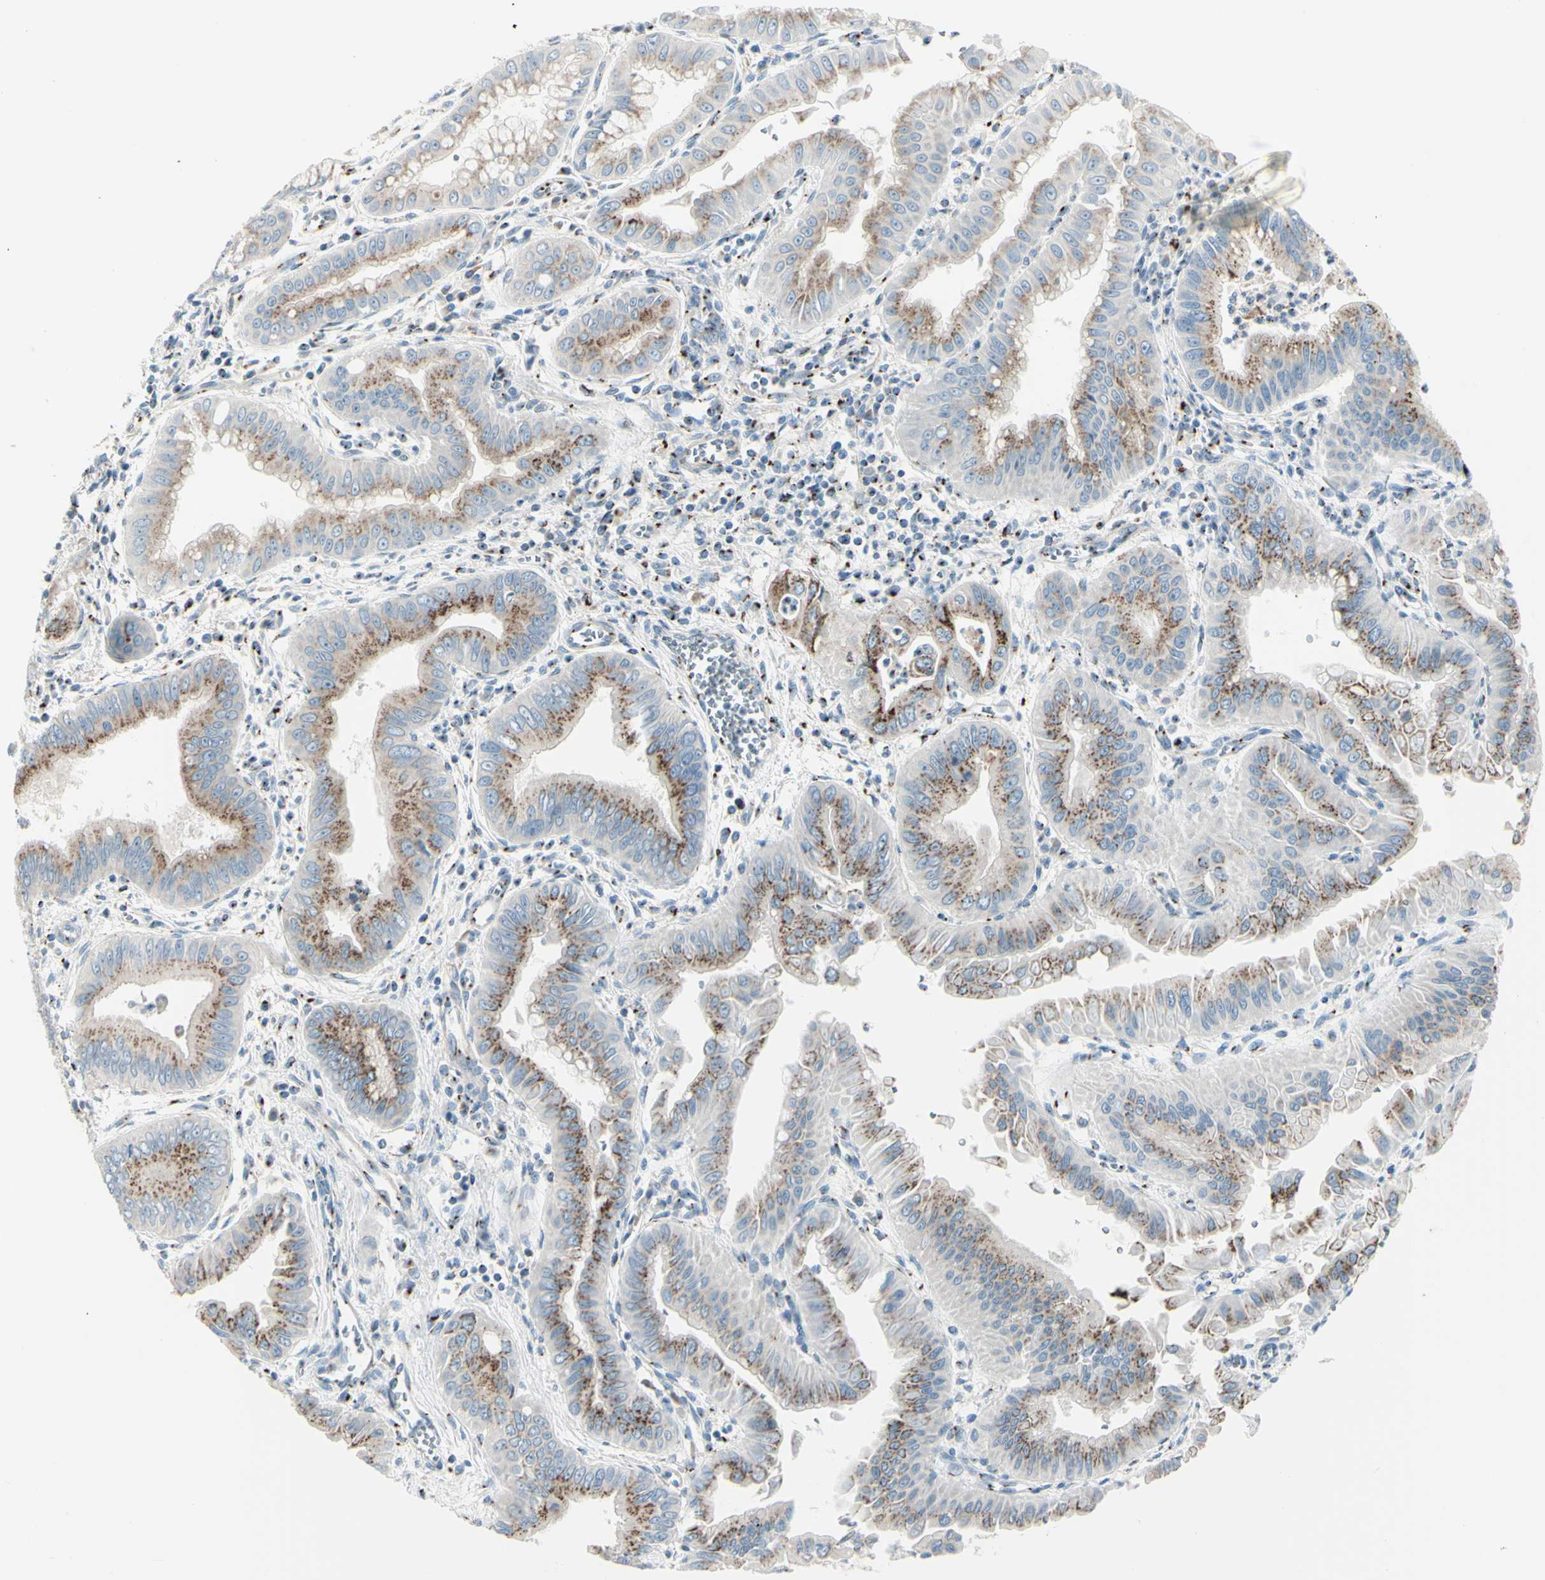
{"staining": {"intensity": "moderate", "quantity": ">75%", "location": "cytoplasmic/membranous"}, "tissue": "pancreatic cancer", "cell_type": "Tumor cells", "image_type": "cancer", "snomed": [{"axis": "morphology", "description": "Normal tissue, NOS"}, {"axis": "topography", "description": "Lymph node"}], "caption": "This histopathology image displays immunohistochemistry (IHC) staining of human pancreatic cancer, with medium moderate cytoplasmic/membranous staining in approximately >75% of tumor cells.", "gene": "B4GALT1", "patient": {"sex": "male", "age": 50}}